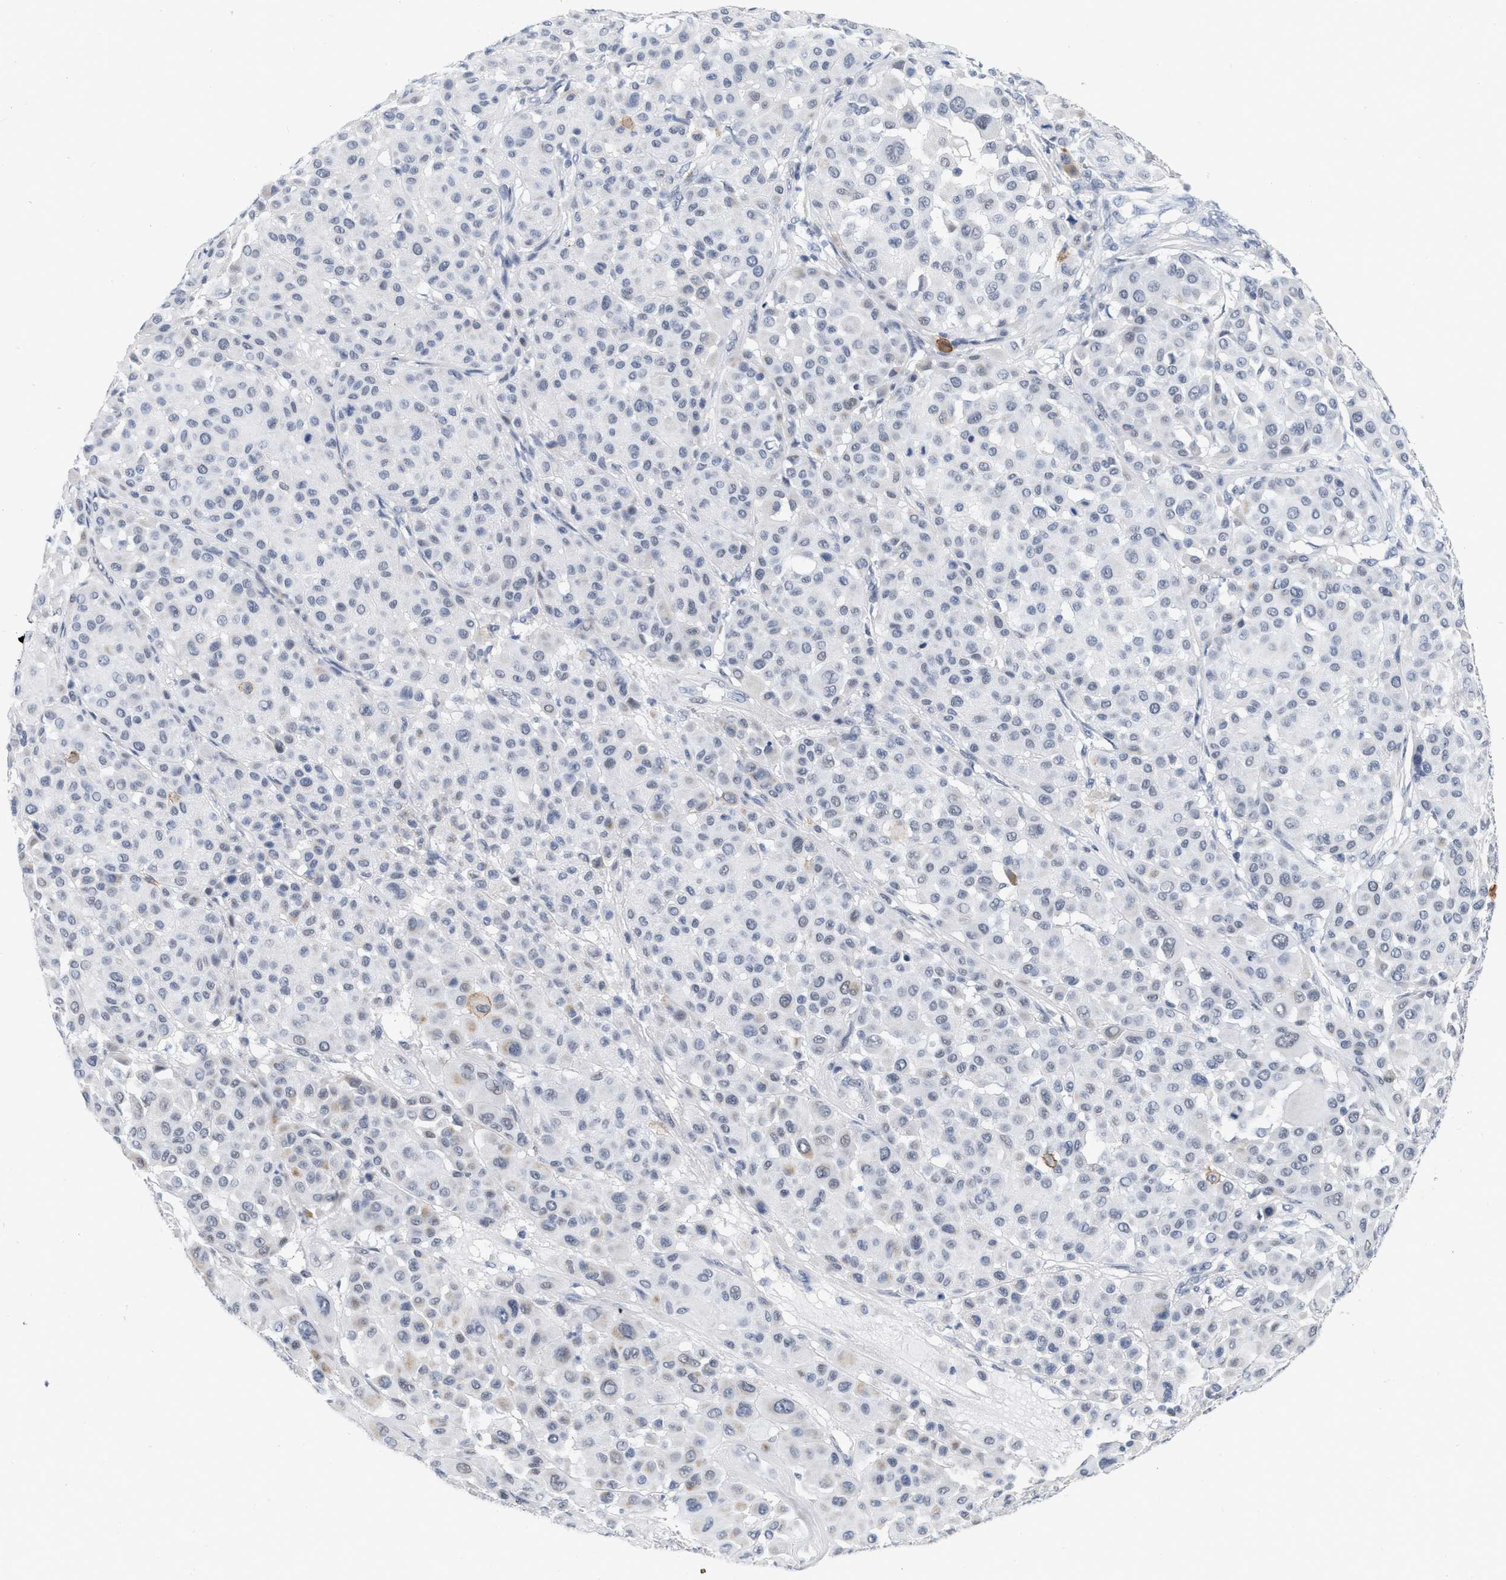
{"staining": {"intensity": "negative", "quantity": "none", "location": "none"}, "tissue": "melanoma", "cell_type": "Tumor cells", "image_type": "cancer", "snomed": [{"axis": "morphology", "description": "Malignant melanoma, Metastatic site"}, {"axis": "topography", "description": "Soft tissue"}], "caption": "An immunohistochemistry (IHC) histopathology image of melanoma is shown. There is no staining in tumor cells of melanoma.", "gene": "XIRP1", "patient": {"sex": "male", "age": 41}}